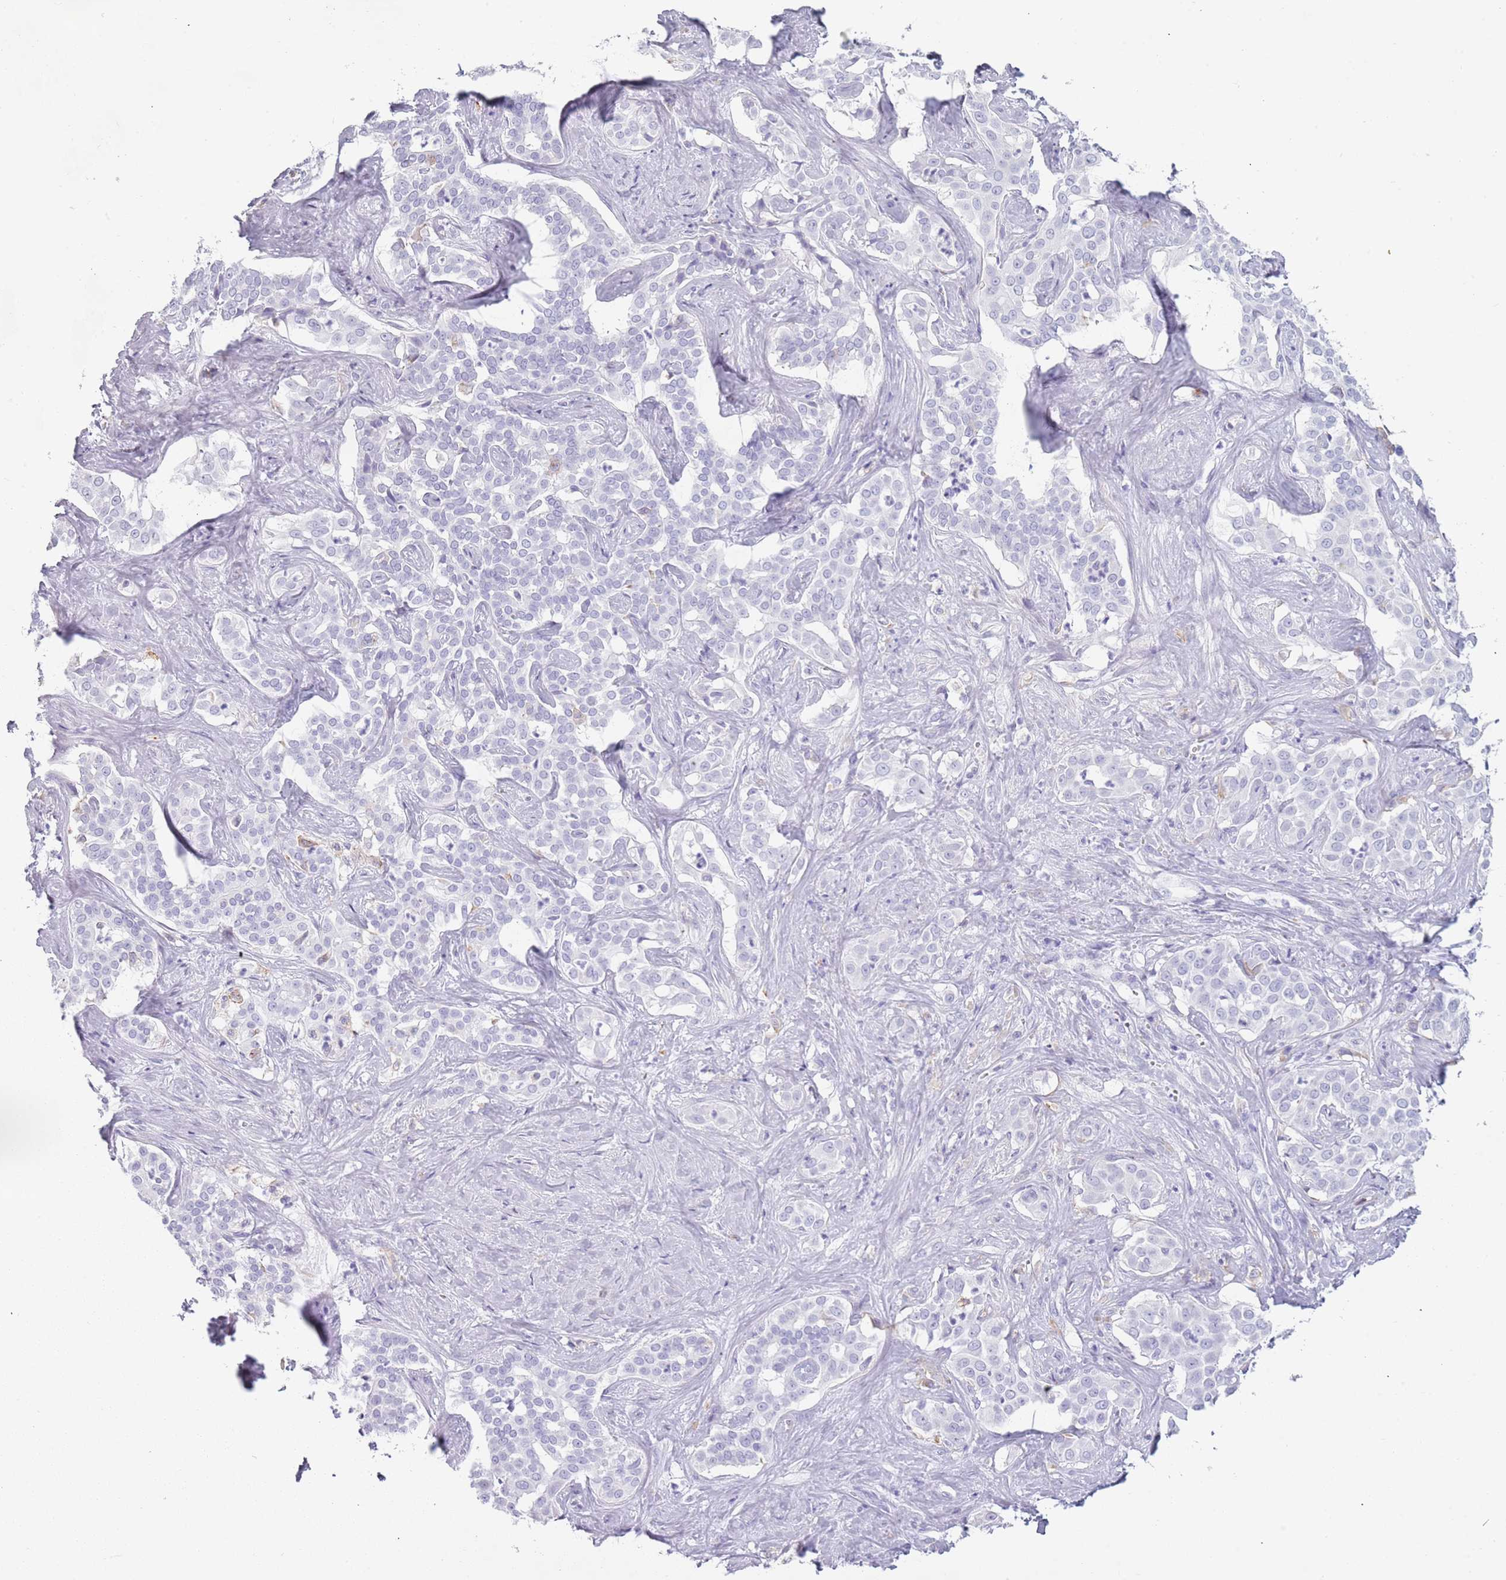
{"staining": {"intensity": "negative", "quantity": "none", "location": "none"}, "tissue": "liver cancer", "cell_type": "Tumor cells", "image_type": "cancer", "snomed": [{"axis": "morphology", "description": "Cholangiocarcinoma"}, {"axis": "topography", "description": "Liver"}], "caption": "Immunohistochemical staining of human liver cholangiocarcinoma exhibits no significant staining in tumor cells.", "gene": "COLEC12", "patient": {"sex": "male", "age": 67}}